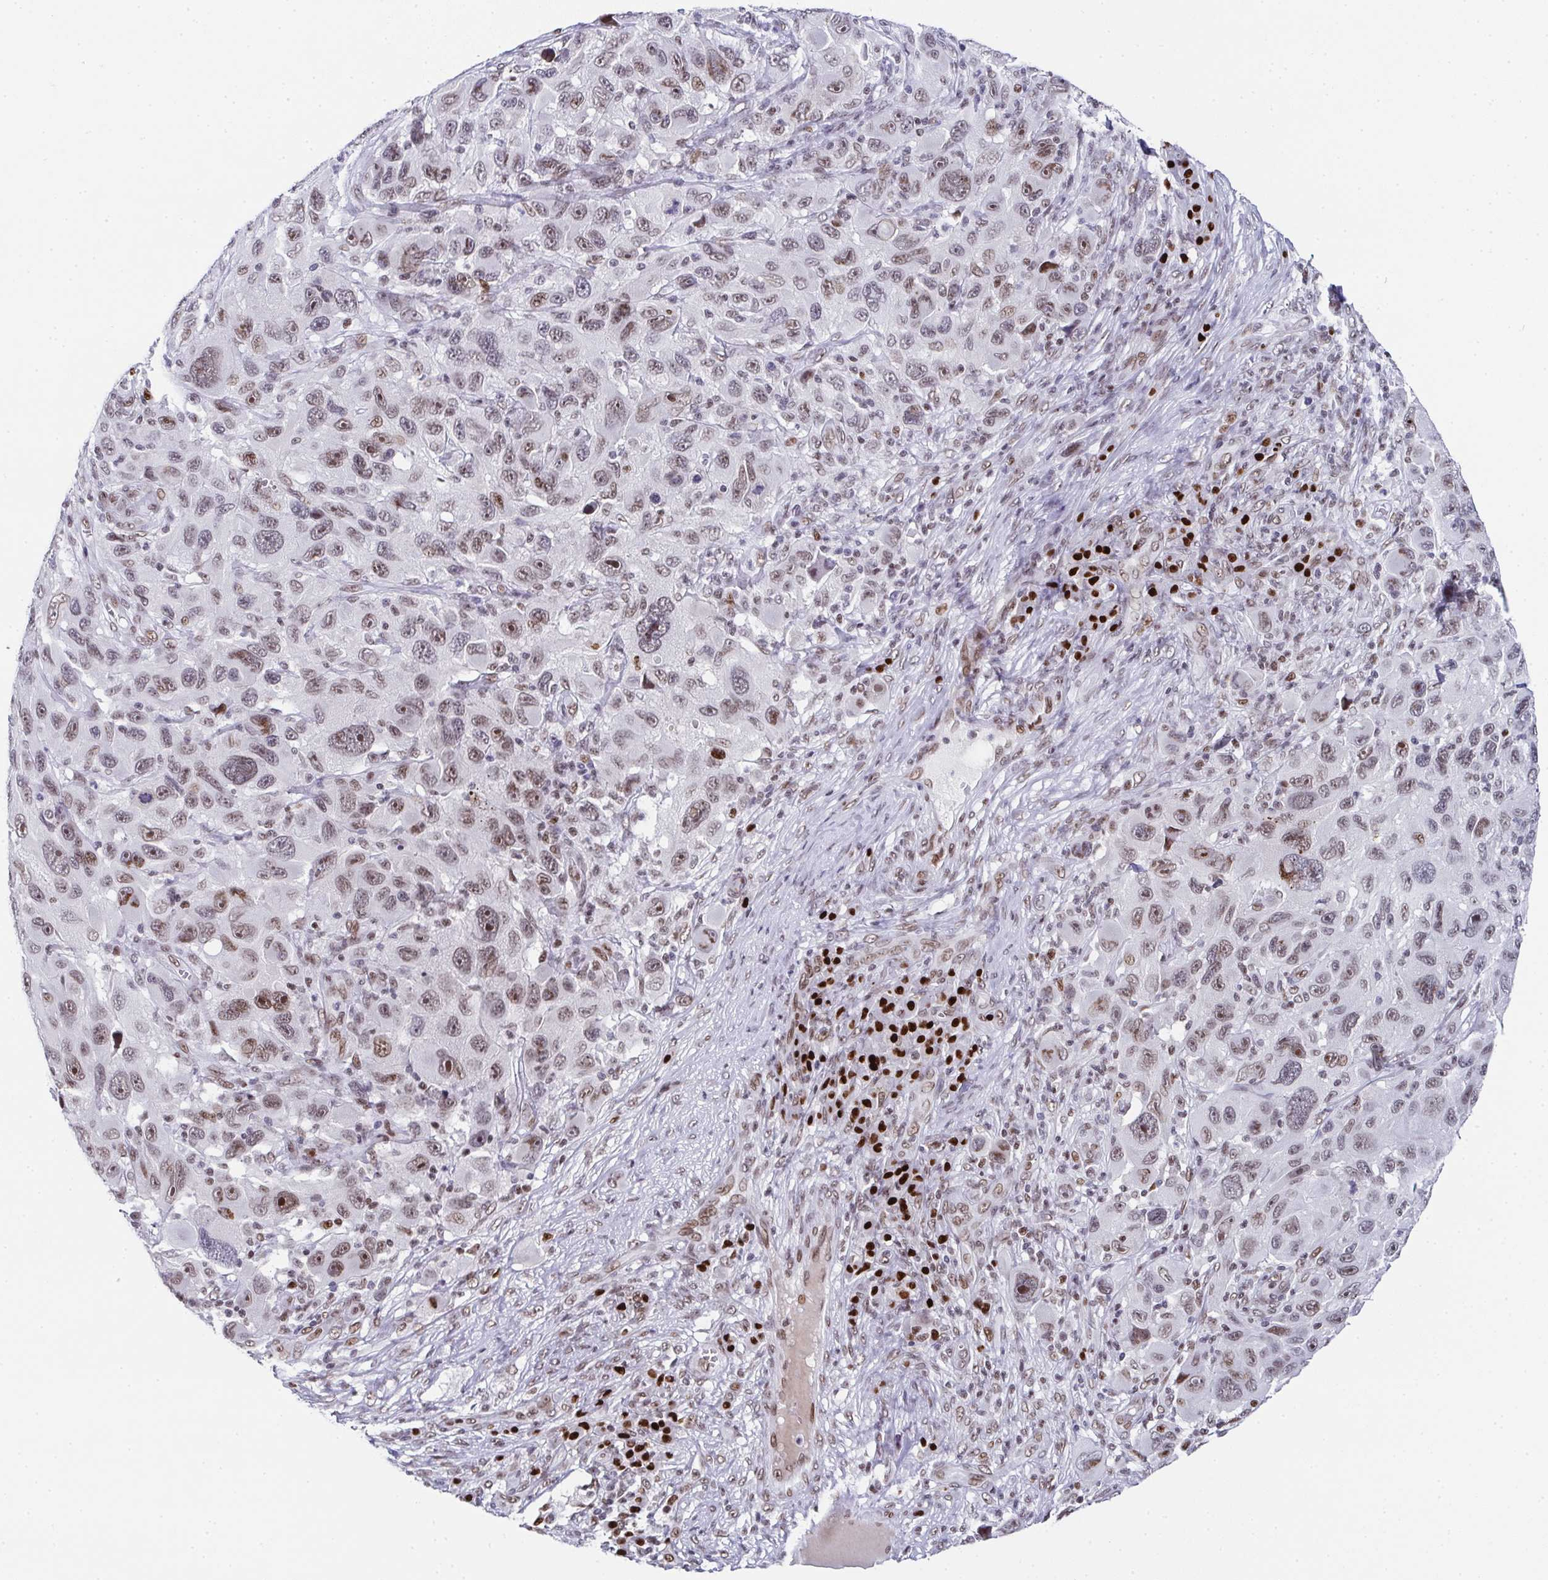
{"staining": {"intensity": "moderate", "quantity": "25%-75%", "location": "nuclear"}, "tissue": "melanoma", "cell_type": "Tumor cells", "image_type": "cancer", "snomed": [{"axis": "morphology", "description": "Malignant melanoma, NOS"}, {"axis": "topography", "description": "Skin"}], "caption": "Malignant melanoma tissue displays moderate nuclear staining in about 25%-75% of tumor cells, visualized by immunohistochemistry.", "gene": "RB1", "patient": {"sex": "male", "age": 53}}